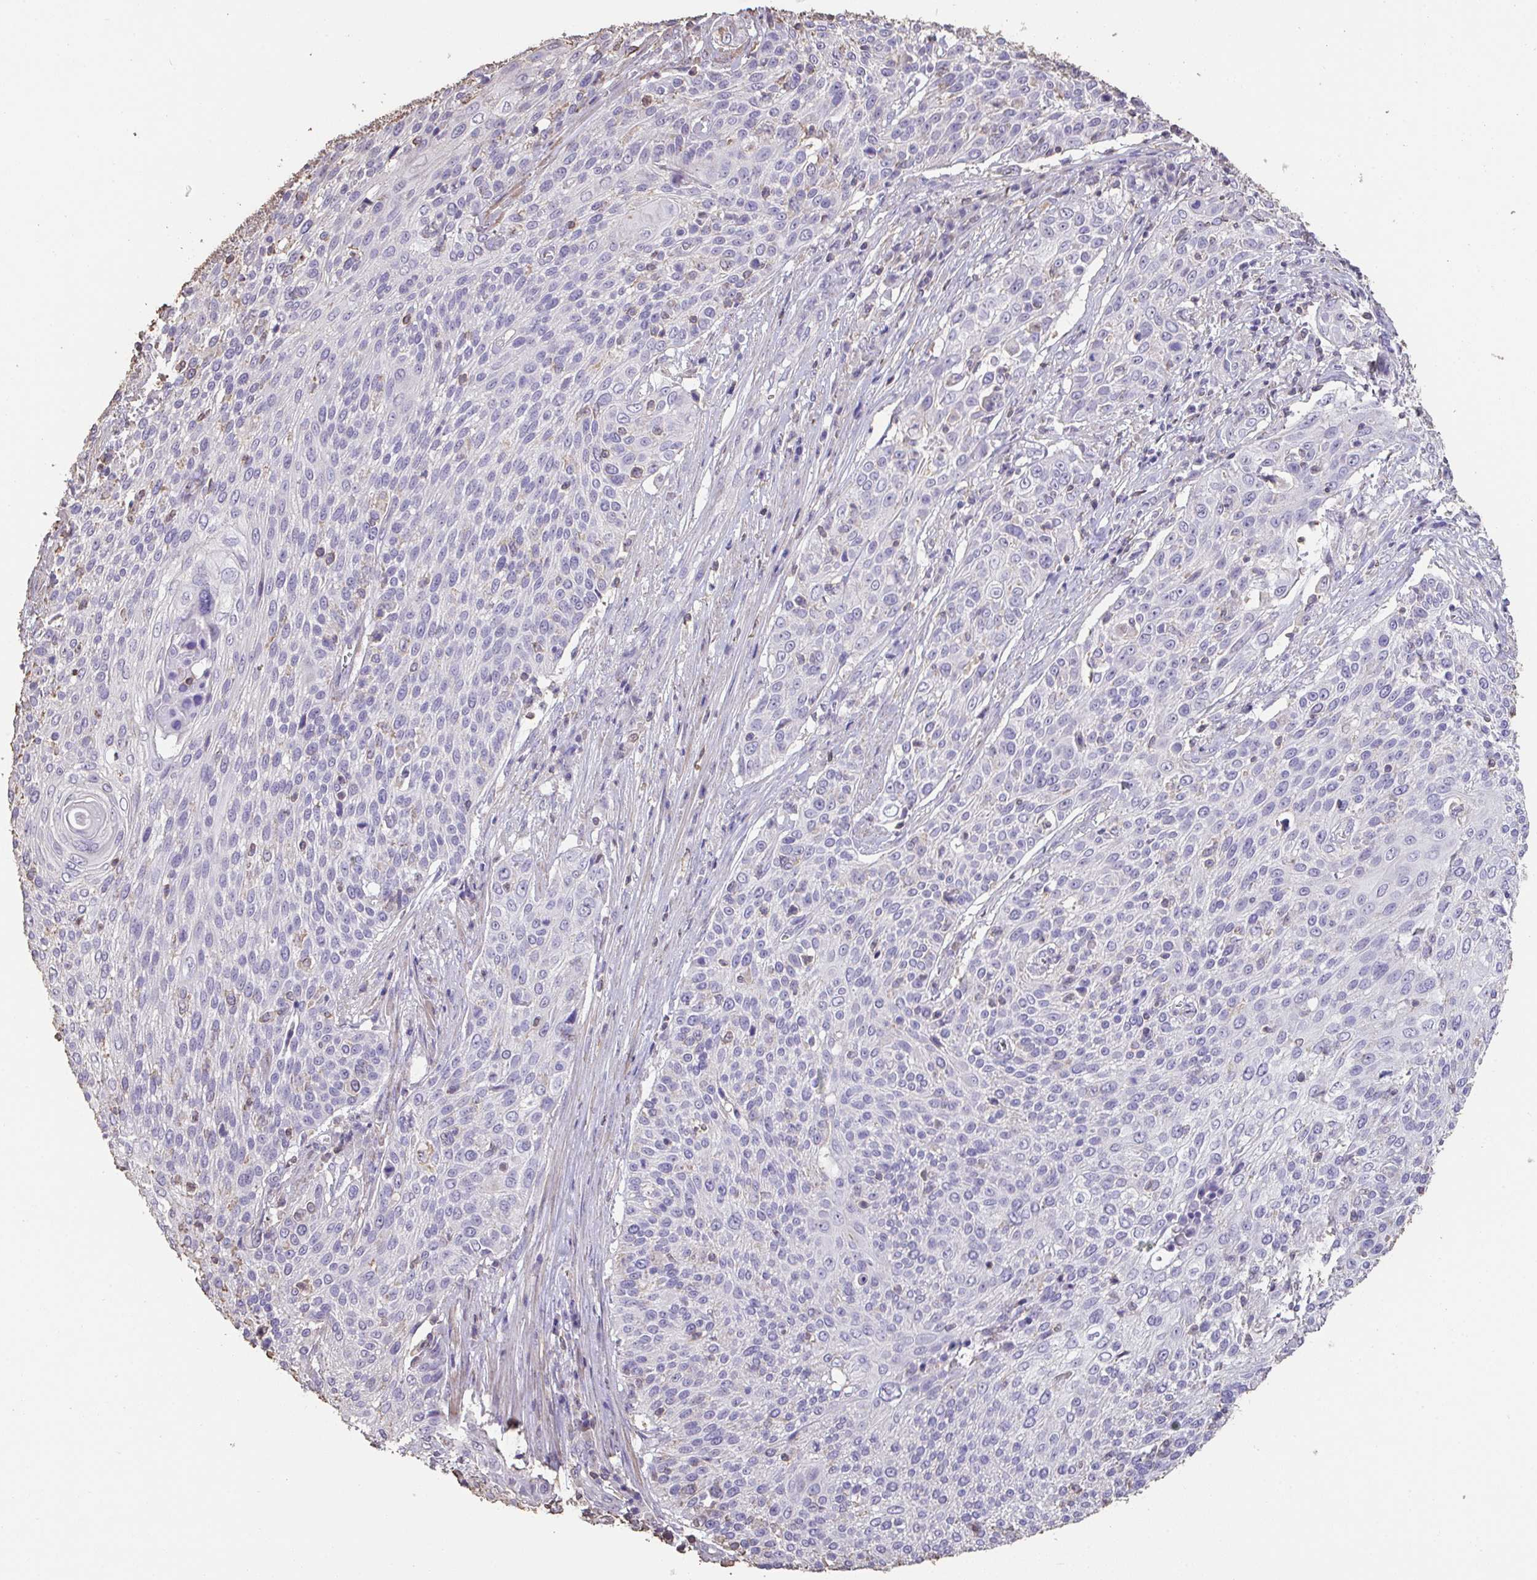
{"staining": {"intensity": "negative", "quantity": "none", "location": "none"}, "tissue": "cervical cancer", "cell_type": "Tumor cells", "image_type": "cancer", "snomed": [{"axis": "morphology", "description": "Squamous cell carcinoma, NOS"}, {"axis": "topography", "description": "Cervix"}], "caption": "High magnification brightfield microscopy of squamous cell carcinoma (cervical) stained with DAB (3,3'-diaminobenzidine) (brown) and counterstained with hematoxylin (blue): tumor cells show no significant expression.", "gene": "IL23R", "patient": {"sex": "female", "age": 31}}